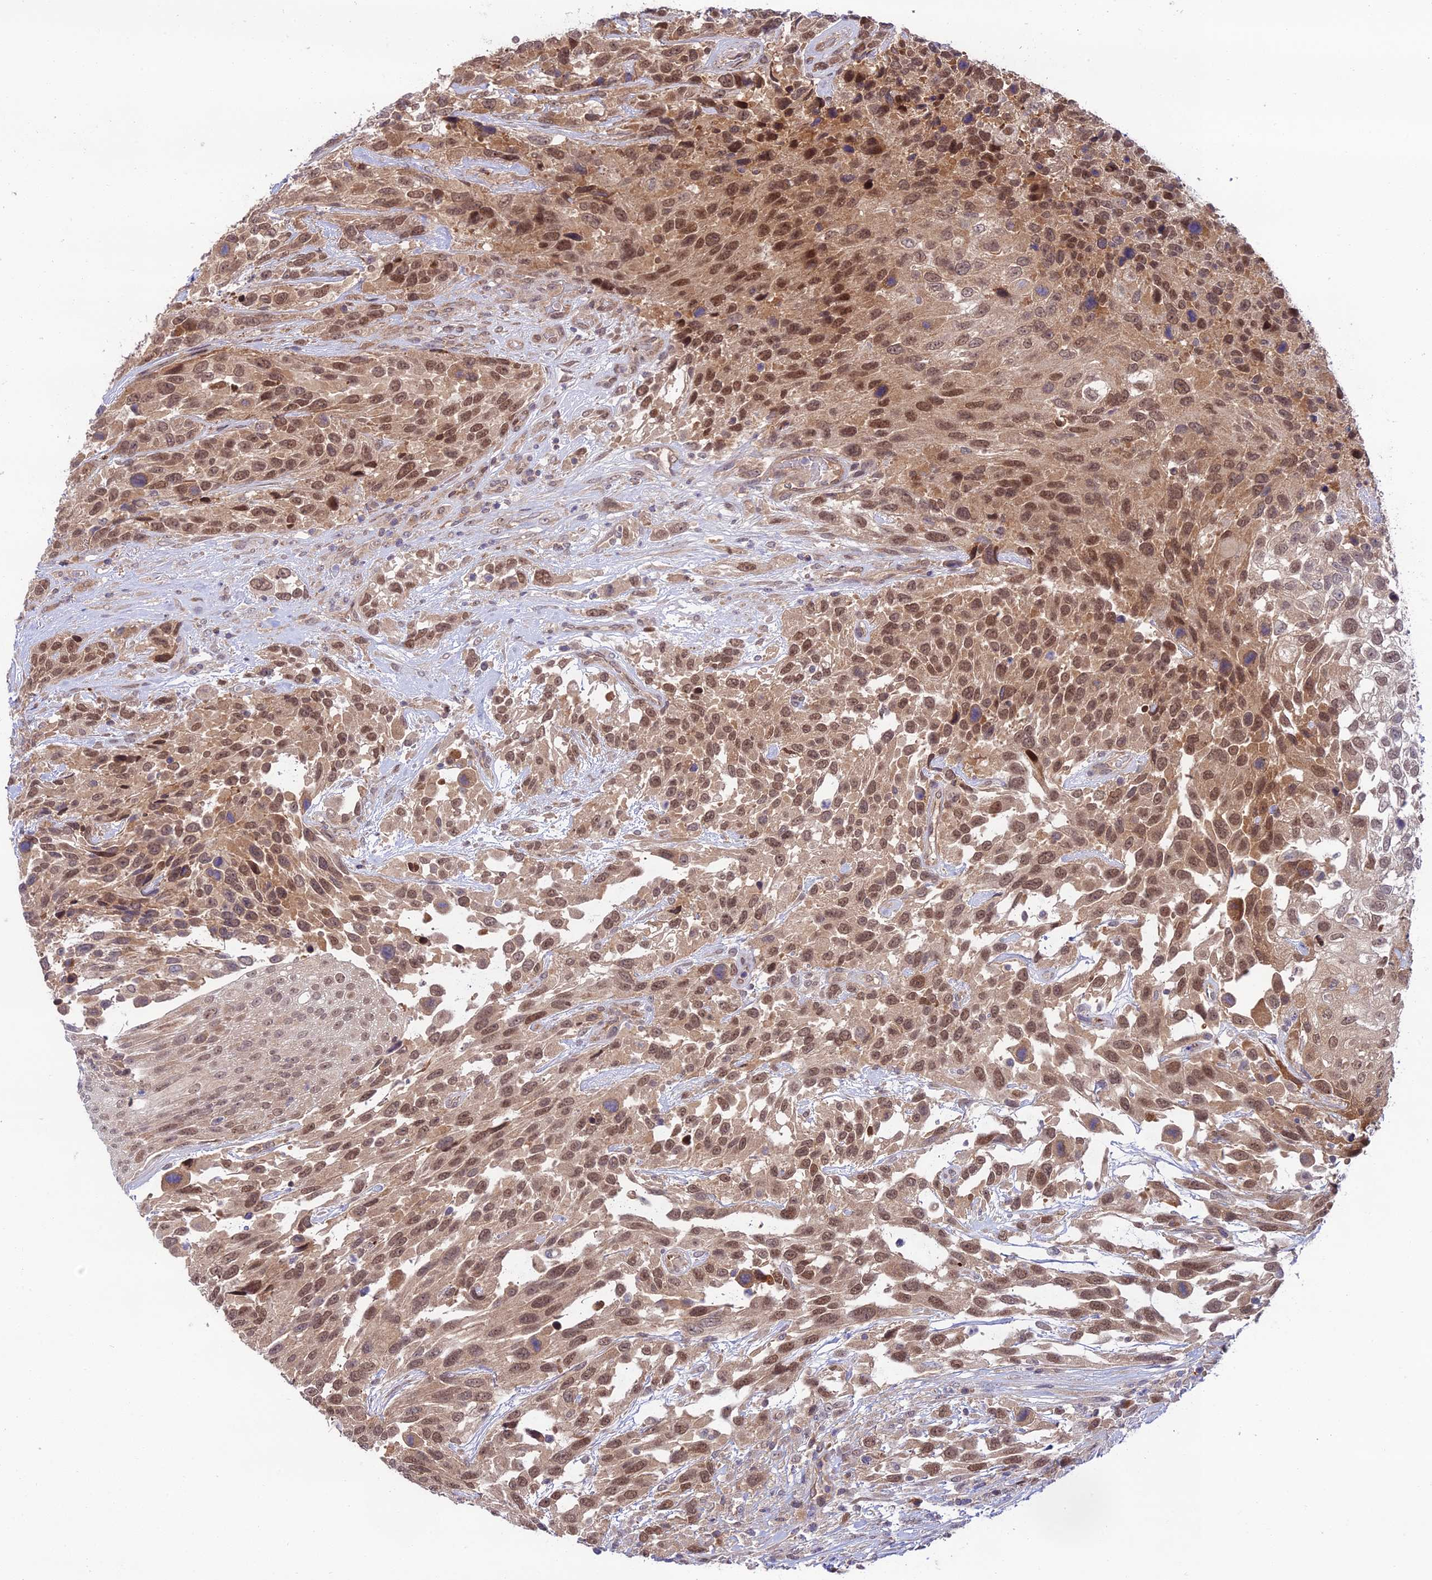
{"staining": {"intensity": "moderate", "quantity": ">75%", "location": "cytoplasmic/membranous,nuclear"}, "tissue": "urothelial cancer", "cell_type": "Tumor cells", "image_type": "cancer", "snomed": [{"axis": "morphology", "description": "Urothelial carcinoma, High grade"}, {"axis": "topography", "description": "Urinary bladder"}], "caption": "This is a micrograph of IHC staining of urothelial cancer, which shows moderate expression in the cytoplasmic/membranous and nuclear of tumor cells.", "gene": "TRIM40", "patient": {"sex": "female", "age": 70}}